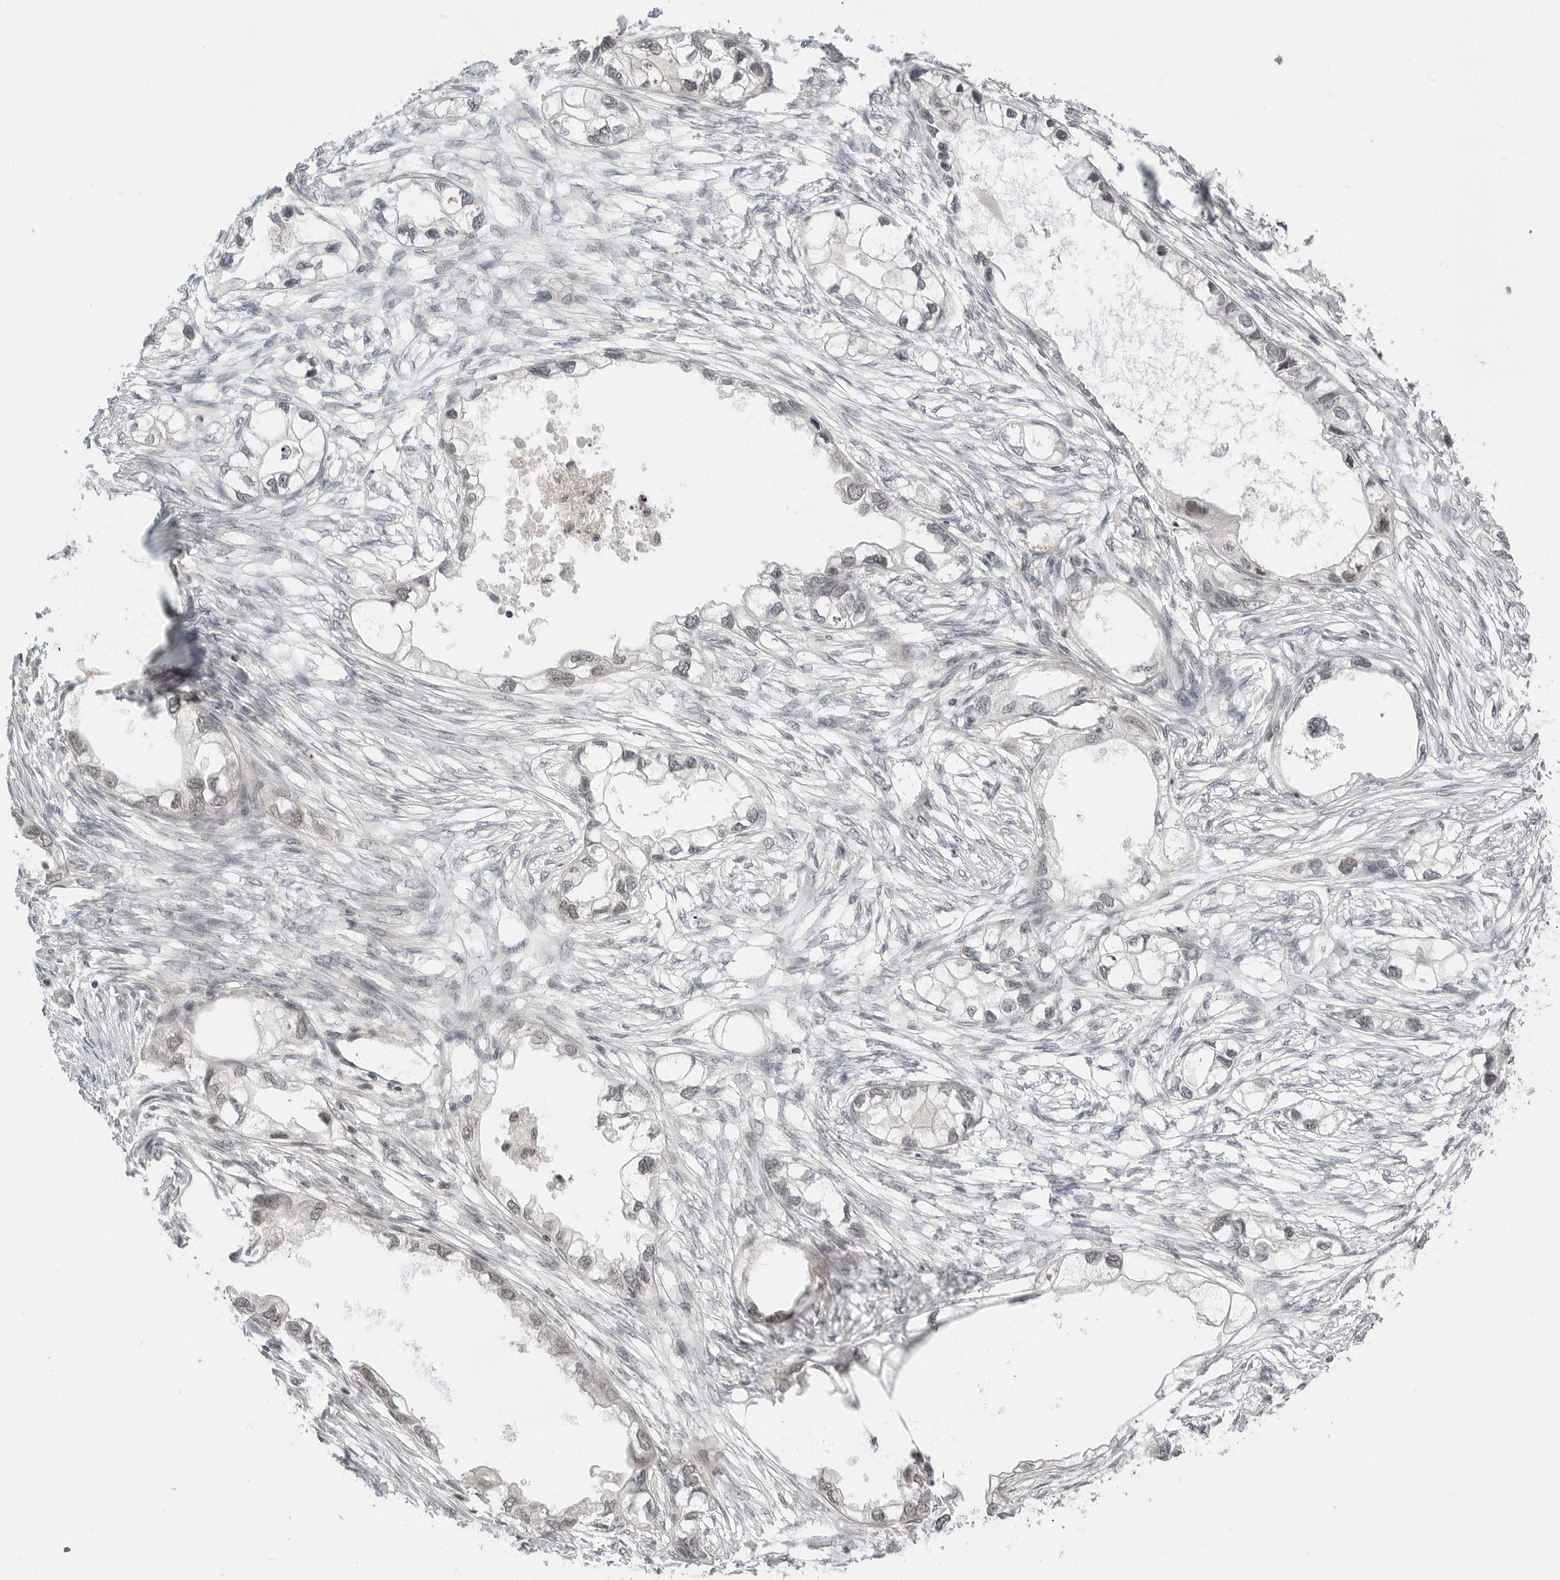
{"staining": {"intensity": "weak", "quantity": "<25%", "location": "nuclear"}, "tissue": "endometrial cancer", "cell_type": "Tumor cells", "image_type": "cancer", "snomed": [{"axis": "morphology", "description": "Adenocarcinoma, NOS"}, {"axis": "morphology", "description": "Adenocarcinoma, metastatic, NOS"}, {"axis": "topography", "description": "Adipose tissue"}, {"axis": "topography", "description": "Endometrium"}], "caption": "IHC micrograph of adenocarcinoma (endometrial) stained for a protein (brown), which demonstrates no expression in tumor cells.", "gene": "C8orf33", "patient": {"sex": "female", "age": 67}}